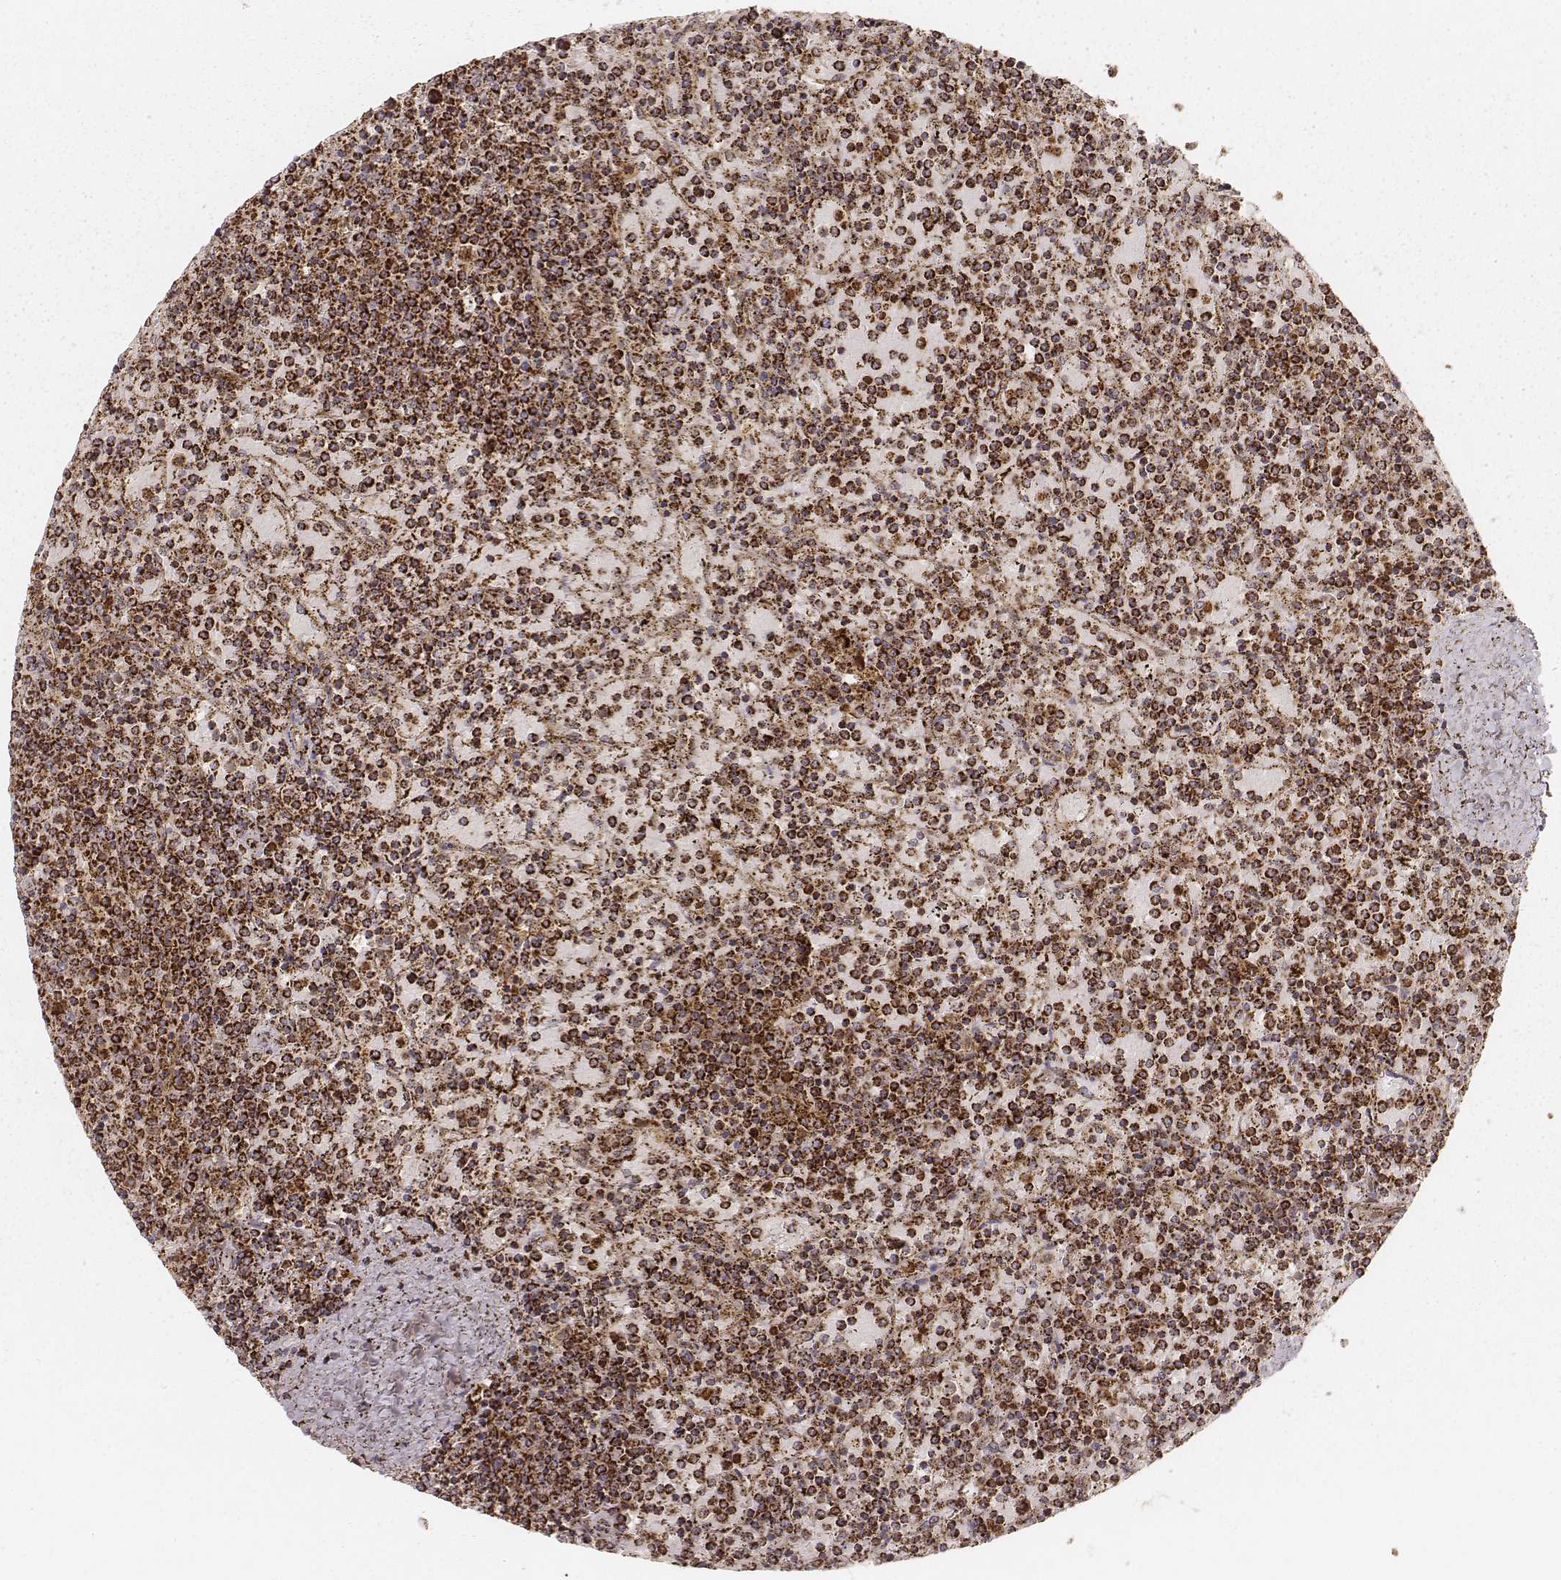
{"staining": {"intensity": "strong", "quantity": ">75%", "location": "cytoplasmic/membranous"}, "tissue": "lymphoma", "cell_type": "Tumor cells", "image_type": "cancer", "snomed": [{"axis": "morphology", "description": "Malignant lymphoma, non-Hodgkin's type, Low grade"}, {"axis": "topography", "description": "Spleen"}], "caption": "This is a photomicrograph of IHC staining of lymphoma, which shows strong positivity in the cytoplasmic/membranous of tumor cells.", "gene": "CS", "patient": {"sex": "female", "age": 77}}